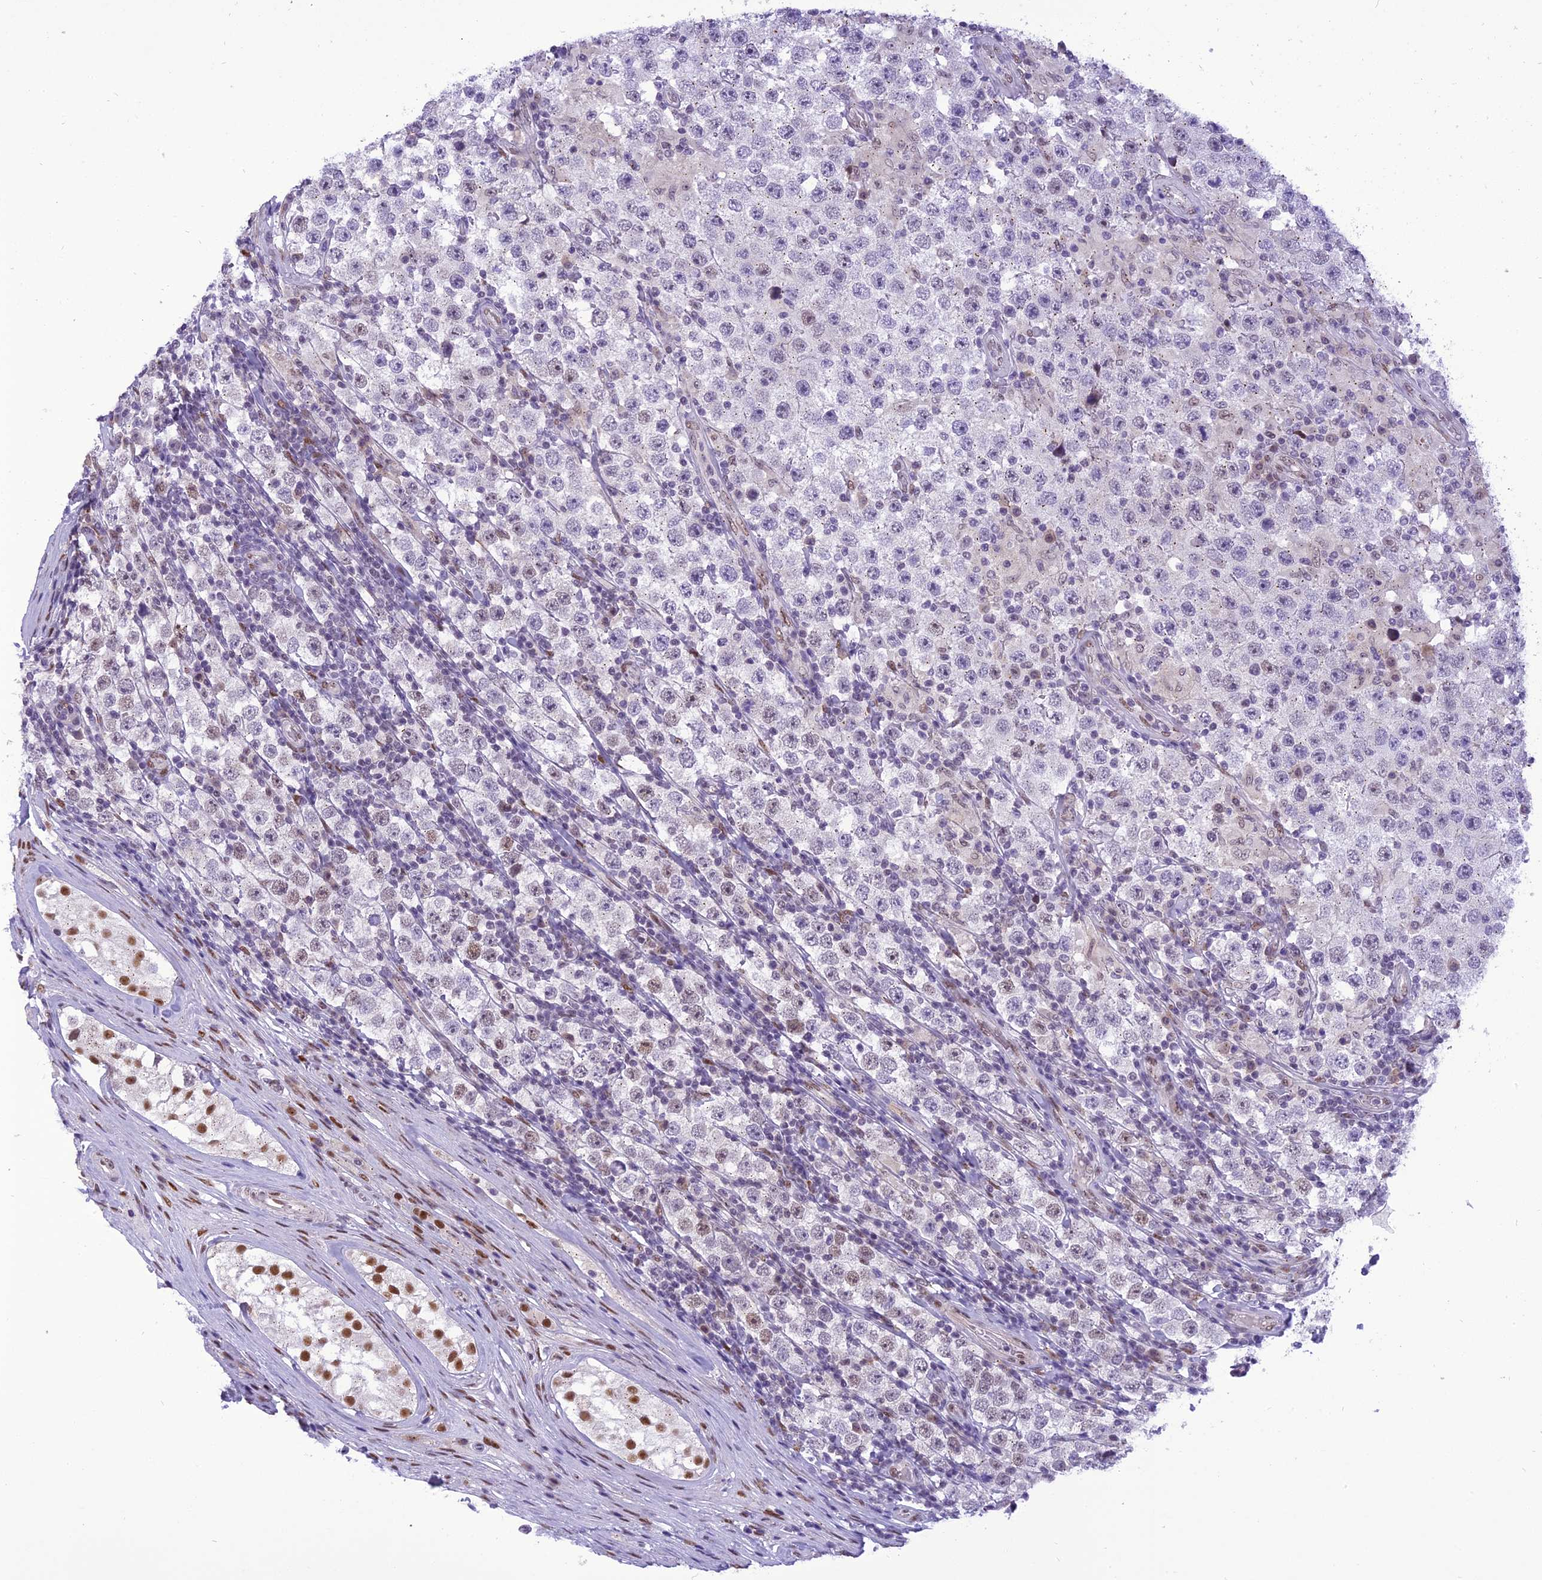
{"staining": {"intensity": "weak", "quantity": "<25%", "location": "nuclear"}, "tissue": "testis cancer", "cell_type": "Tumor cells", "image_type": "cancer", "snomed": [{"axis": "morphology", "description": "Normal tissue, NOS"}, {"axis": "morphology", "description": "Urothelial carcinoma, High grade"}, {"axis": "morphology", "description": "Seminoma, NOS"}, {"axis": "morphology", "description": "Carcinoma, Embryonal, NOS"}, {"axis": "topography", "description": "Urinary bladder"}, {"axis": "topography", "description": "Testis"}], "caption": "Testis seminoma was stained to show a protein in brown. There is no significant positivity in tumor cells. (Immunohistochemistry (ihc), brightfield microscopy, high magnification).", "gene": "IRF2BP1", "patient": {"sex": "male", "age": 41}}